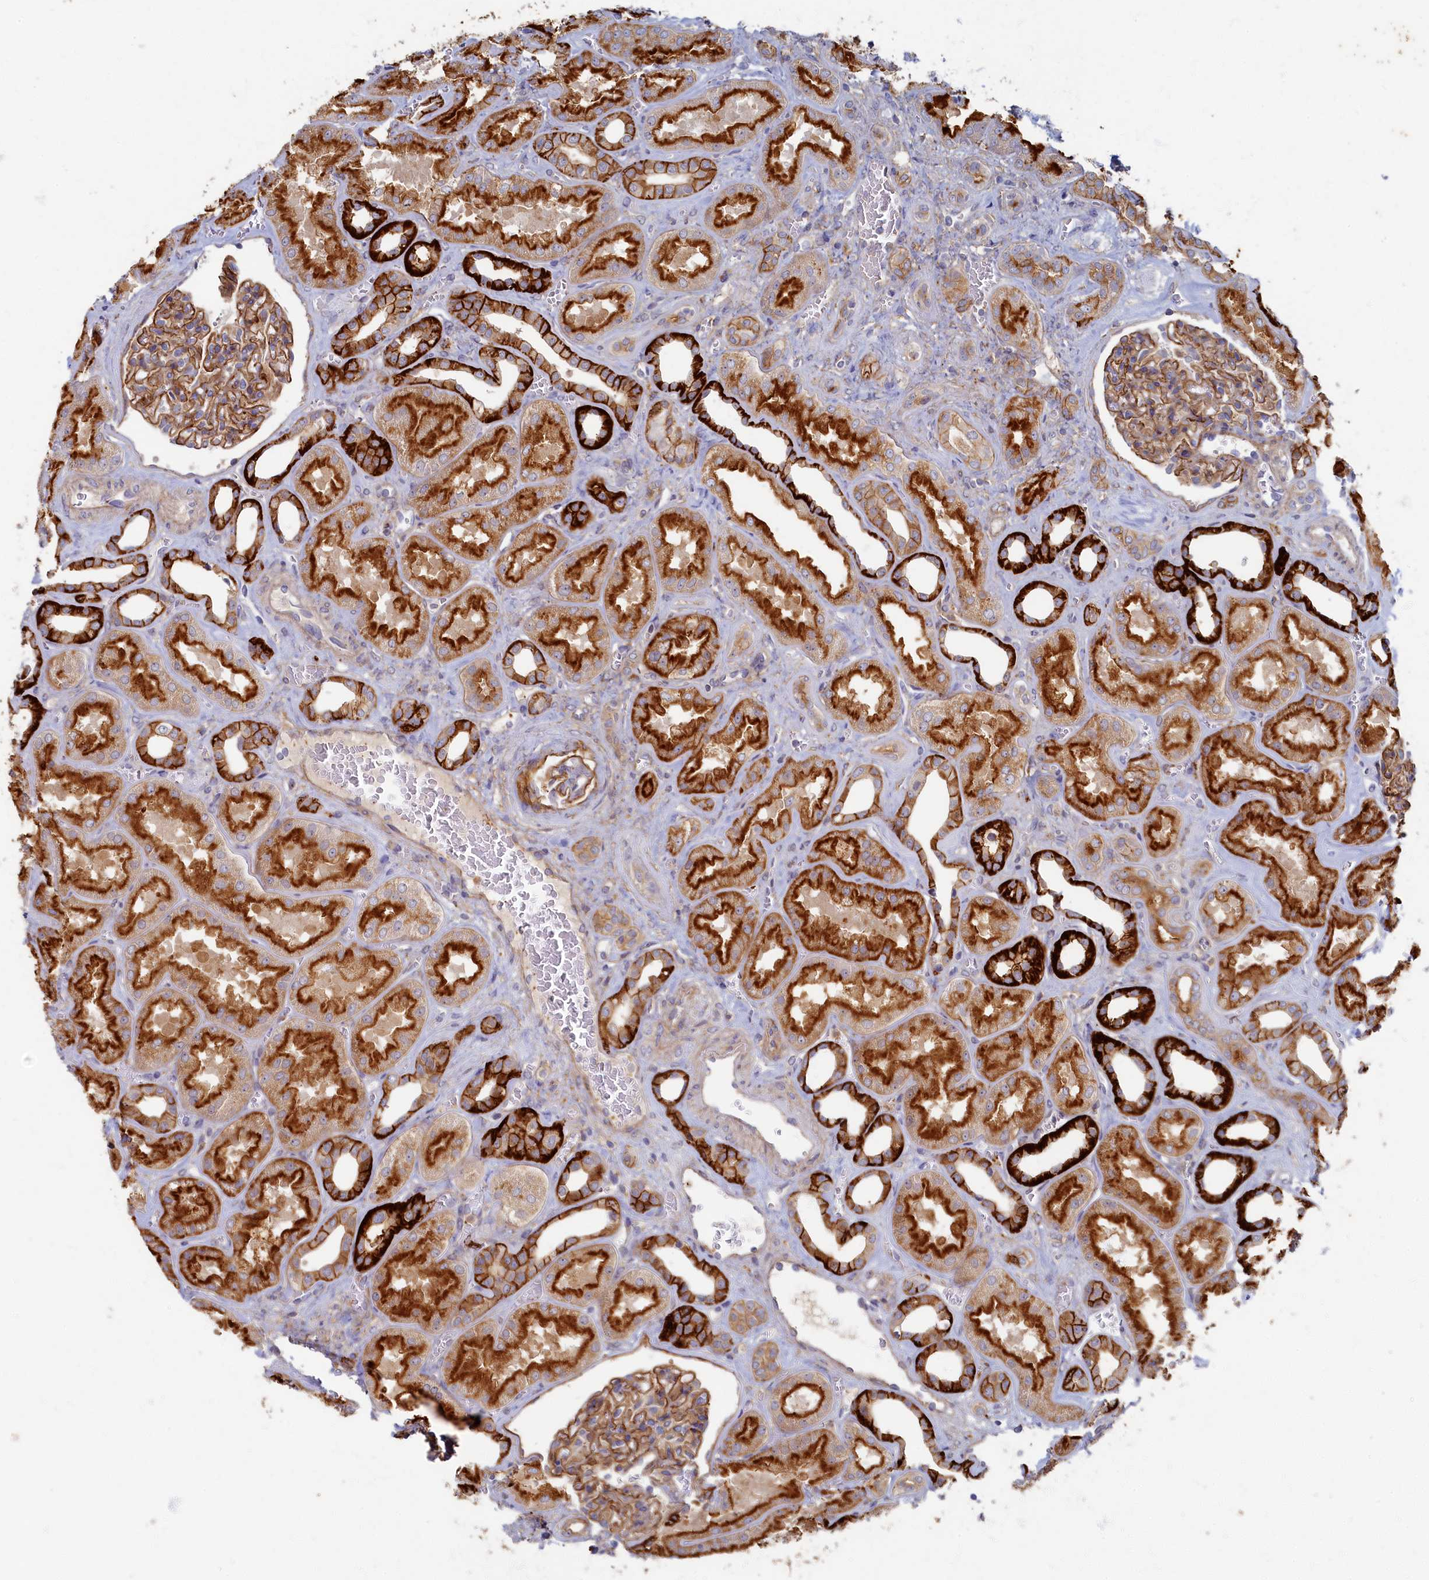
{"staining": {"intensity": "moderate", "quantity": ">75%", "location": "cytoplasmic/membranous"}, "tissue": "kidney", "cell_type": "Cells in glomeruli", "image_type": "normal", "snomed": [{"axis": "morphology", "description": "Normal tissue, NOS"}, {"axis": "morphology", "description": "Adenocarcinoma, NOS"}, {"axis": "topography", "description": "Kidney"}], "caption": "Unremarkable kidney was stained to show a protein in brown. There is medium levels of moderate cytoplasmic/membranous expression in about >75% of cells in glomeruli. (DAB (3,3'-diaminobenzidine) IHC, brown staining for protein, blue staining for nuclei).", "gene": "PSMG2", "patient": {"sex": "female", "age": 68}}